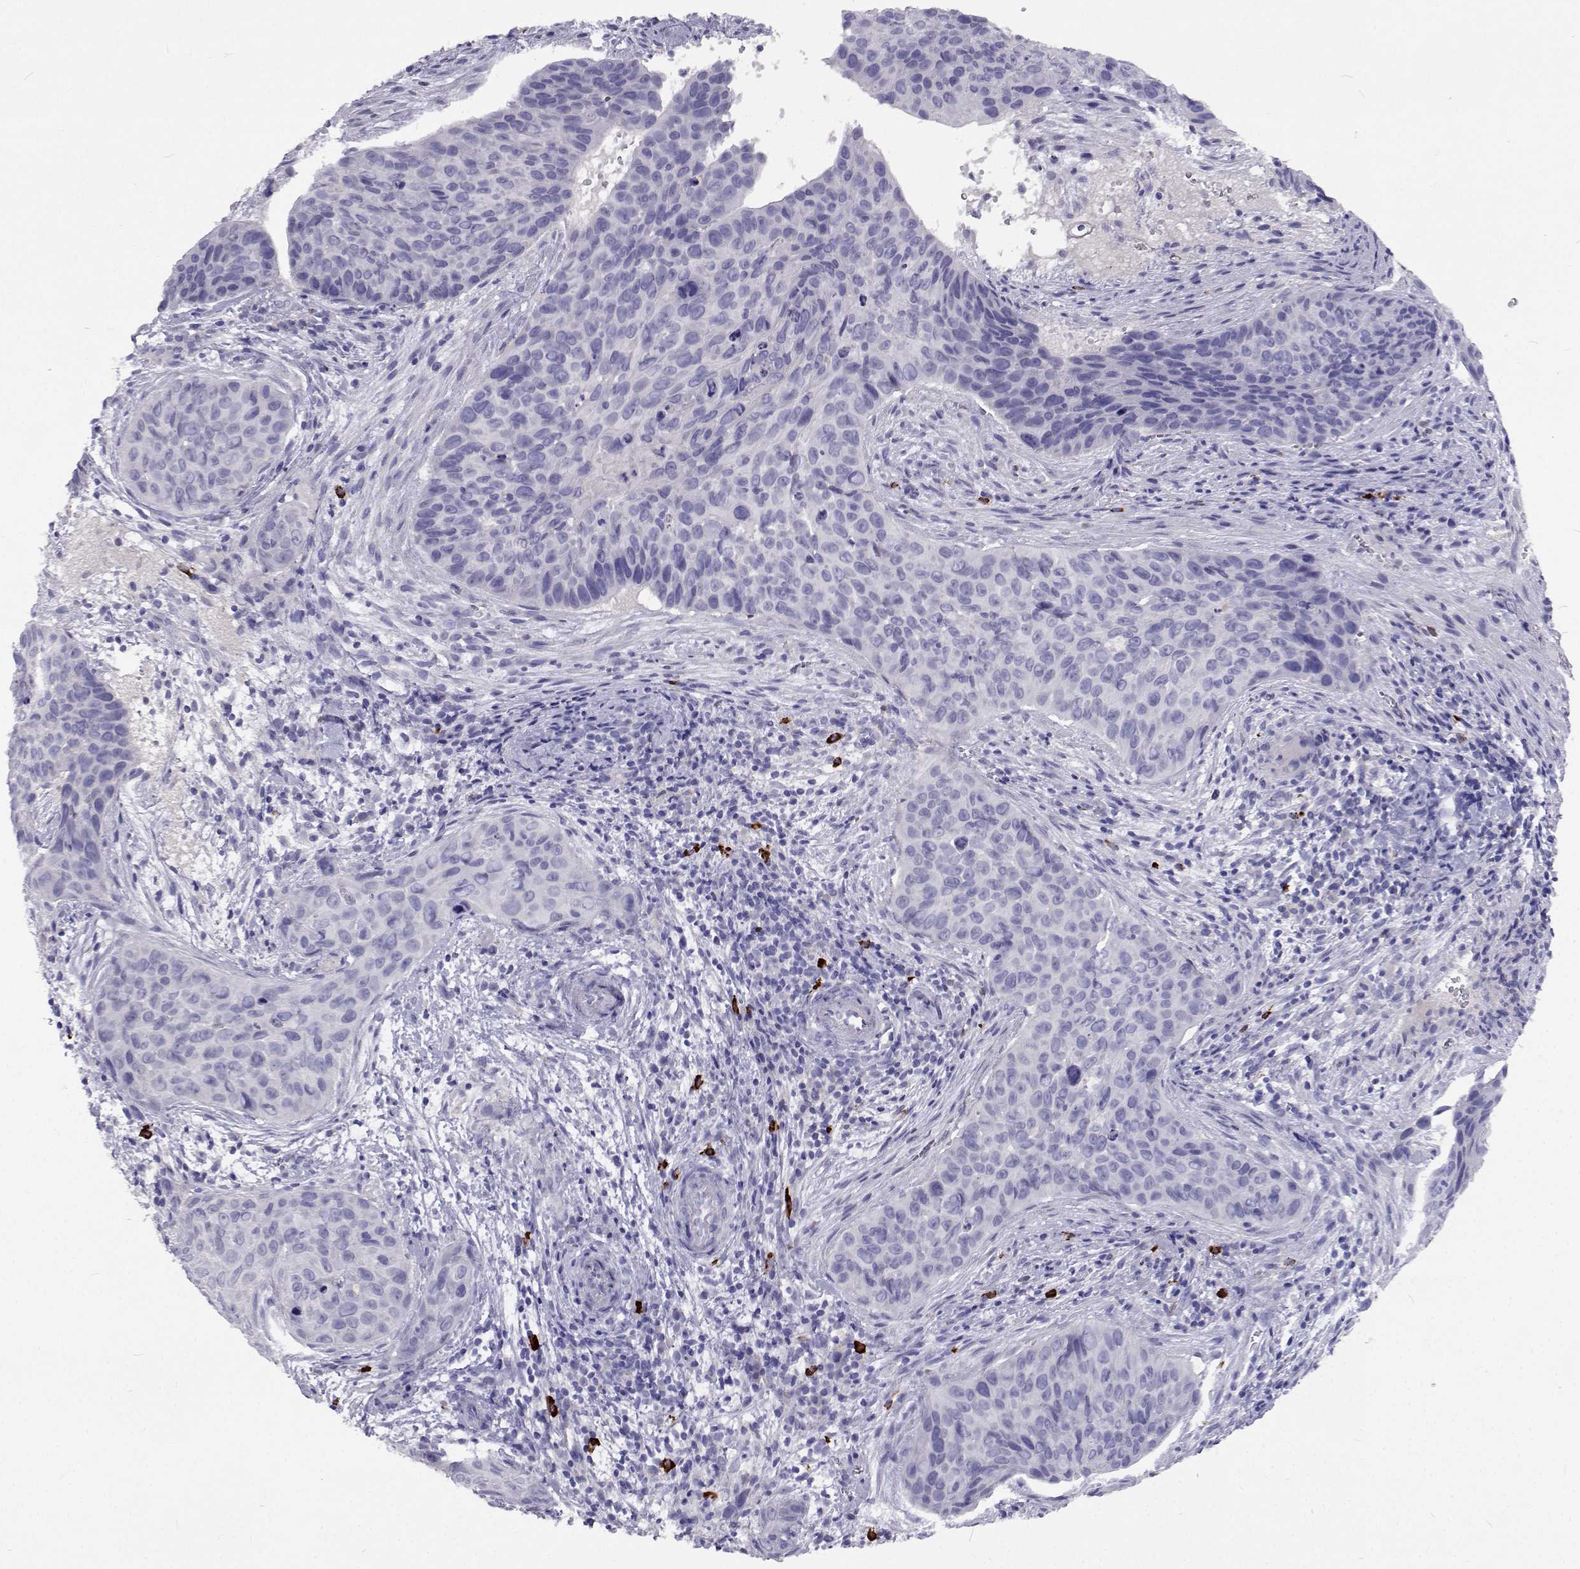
{"staining": {"intensity": "negative", "quantity": "none", "location": "none"}, "tissue": "cervical cancer", "cell_type": "Tumor cells", "image_type": "cancer", "snomed": [{"axis": "morphology", "description": "Squamous cell carcinoma, NOS"}, {"axis": "topography", "description": "Cervix"}], "caption": "Protein analysis of cervical cancer displays no significant expression in tumor cells.", "gene": "CFAP44", "patient": {"sex": "female", "age": 35}}